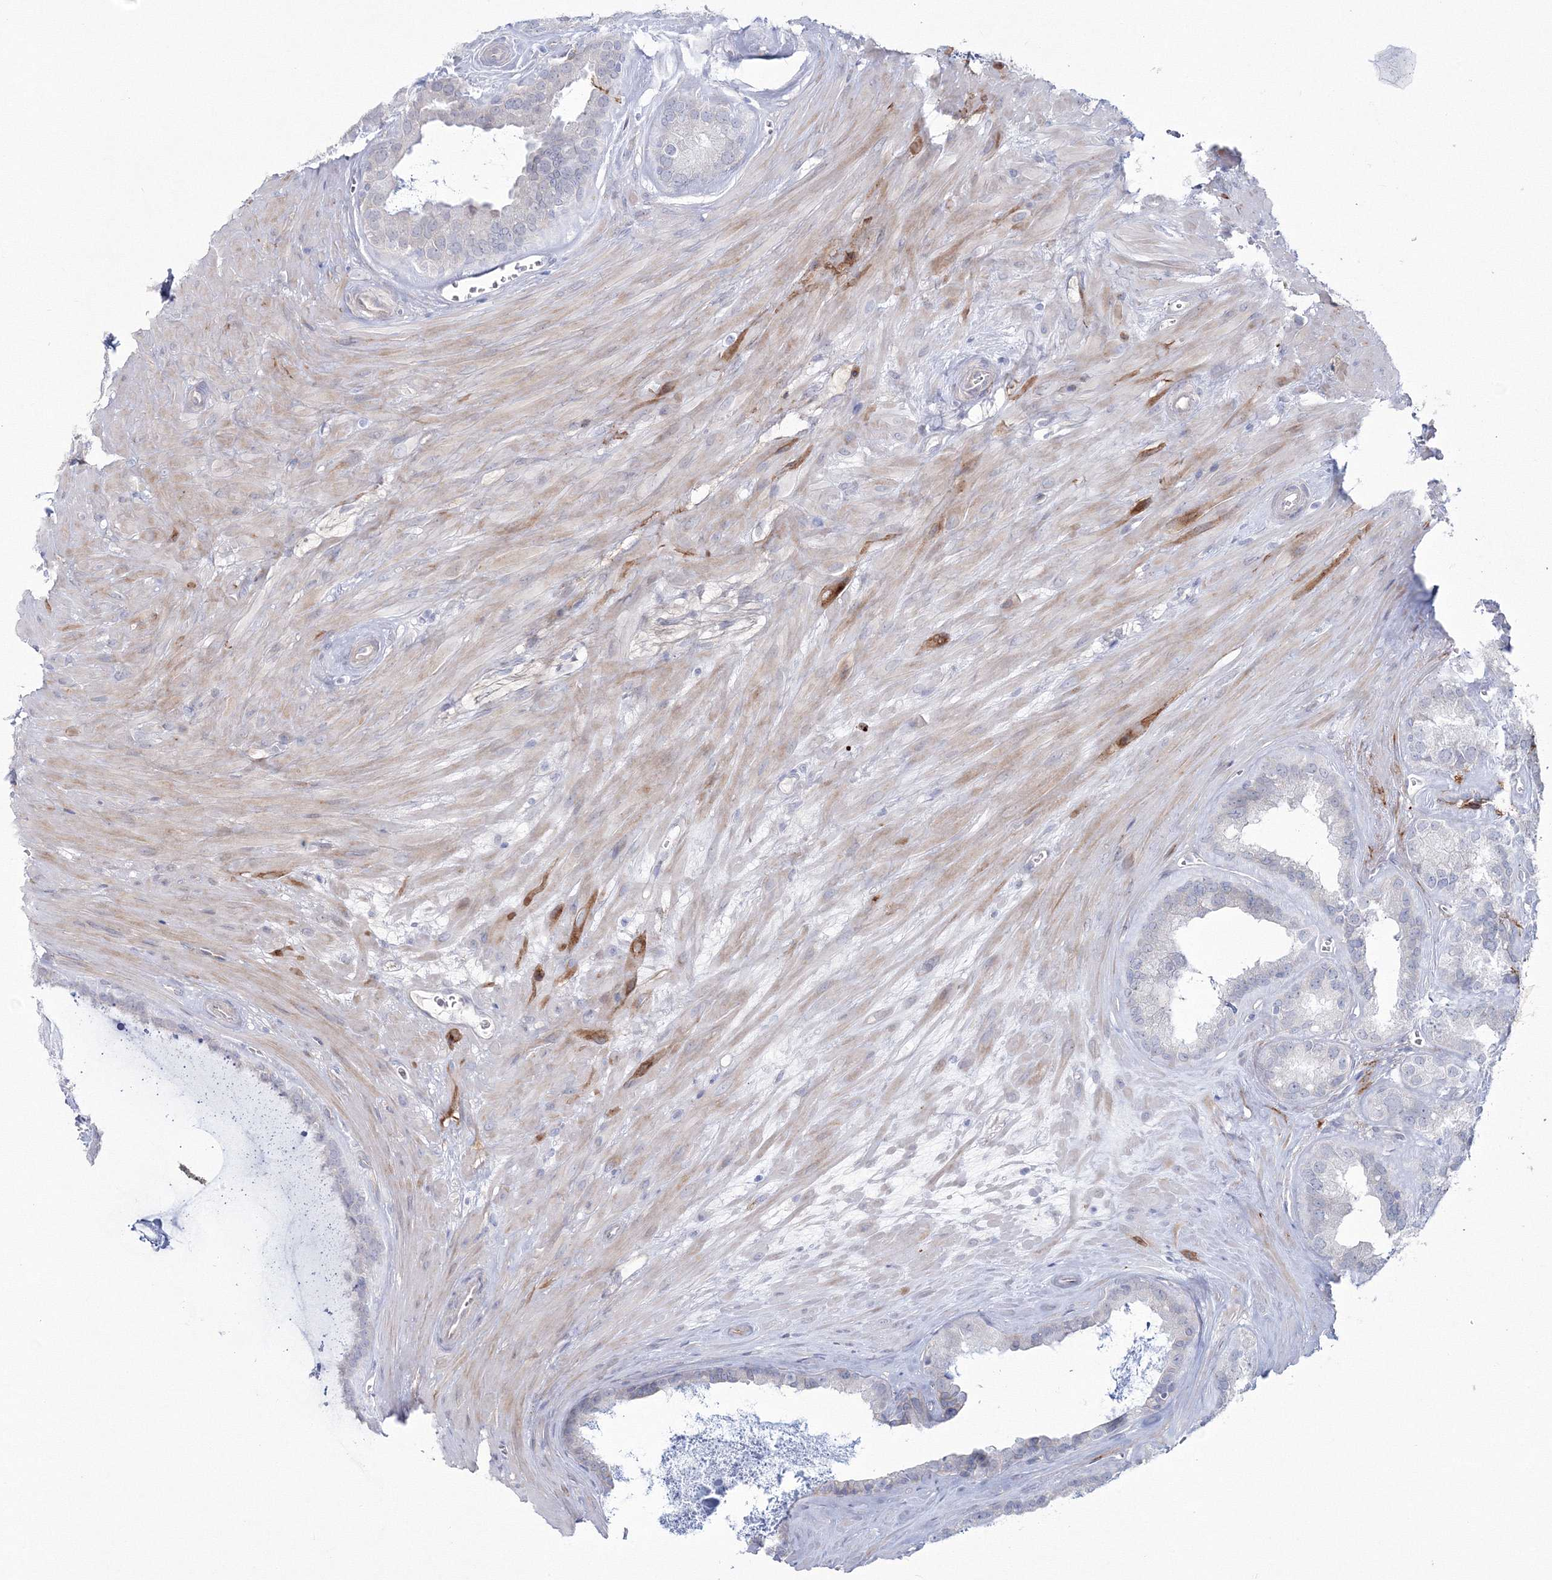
{"staining": {"intensity": "negative", "quantity": "none", "location": "none"}, "tissue": "seminal vesicle", "cell_type": "Glandular cells", "image_type": "normal", "snomed": [{"axis": "morphology", "description": "Normal tissue, NOS"}, {"axis": "topography", "description": "Prostate"}, {"axis": "topography", "description": "Seminal veicle"}], "caption": "This is an IHC micrograph of normal human seminal vesicle. There is no staining in glandular cells.", "gene": "HYAL2", "patient": {"sex": "male", "age": 59}}